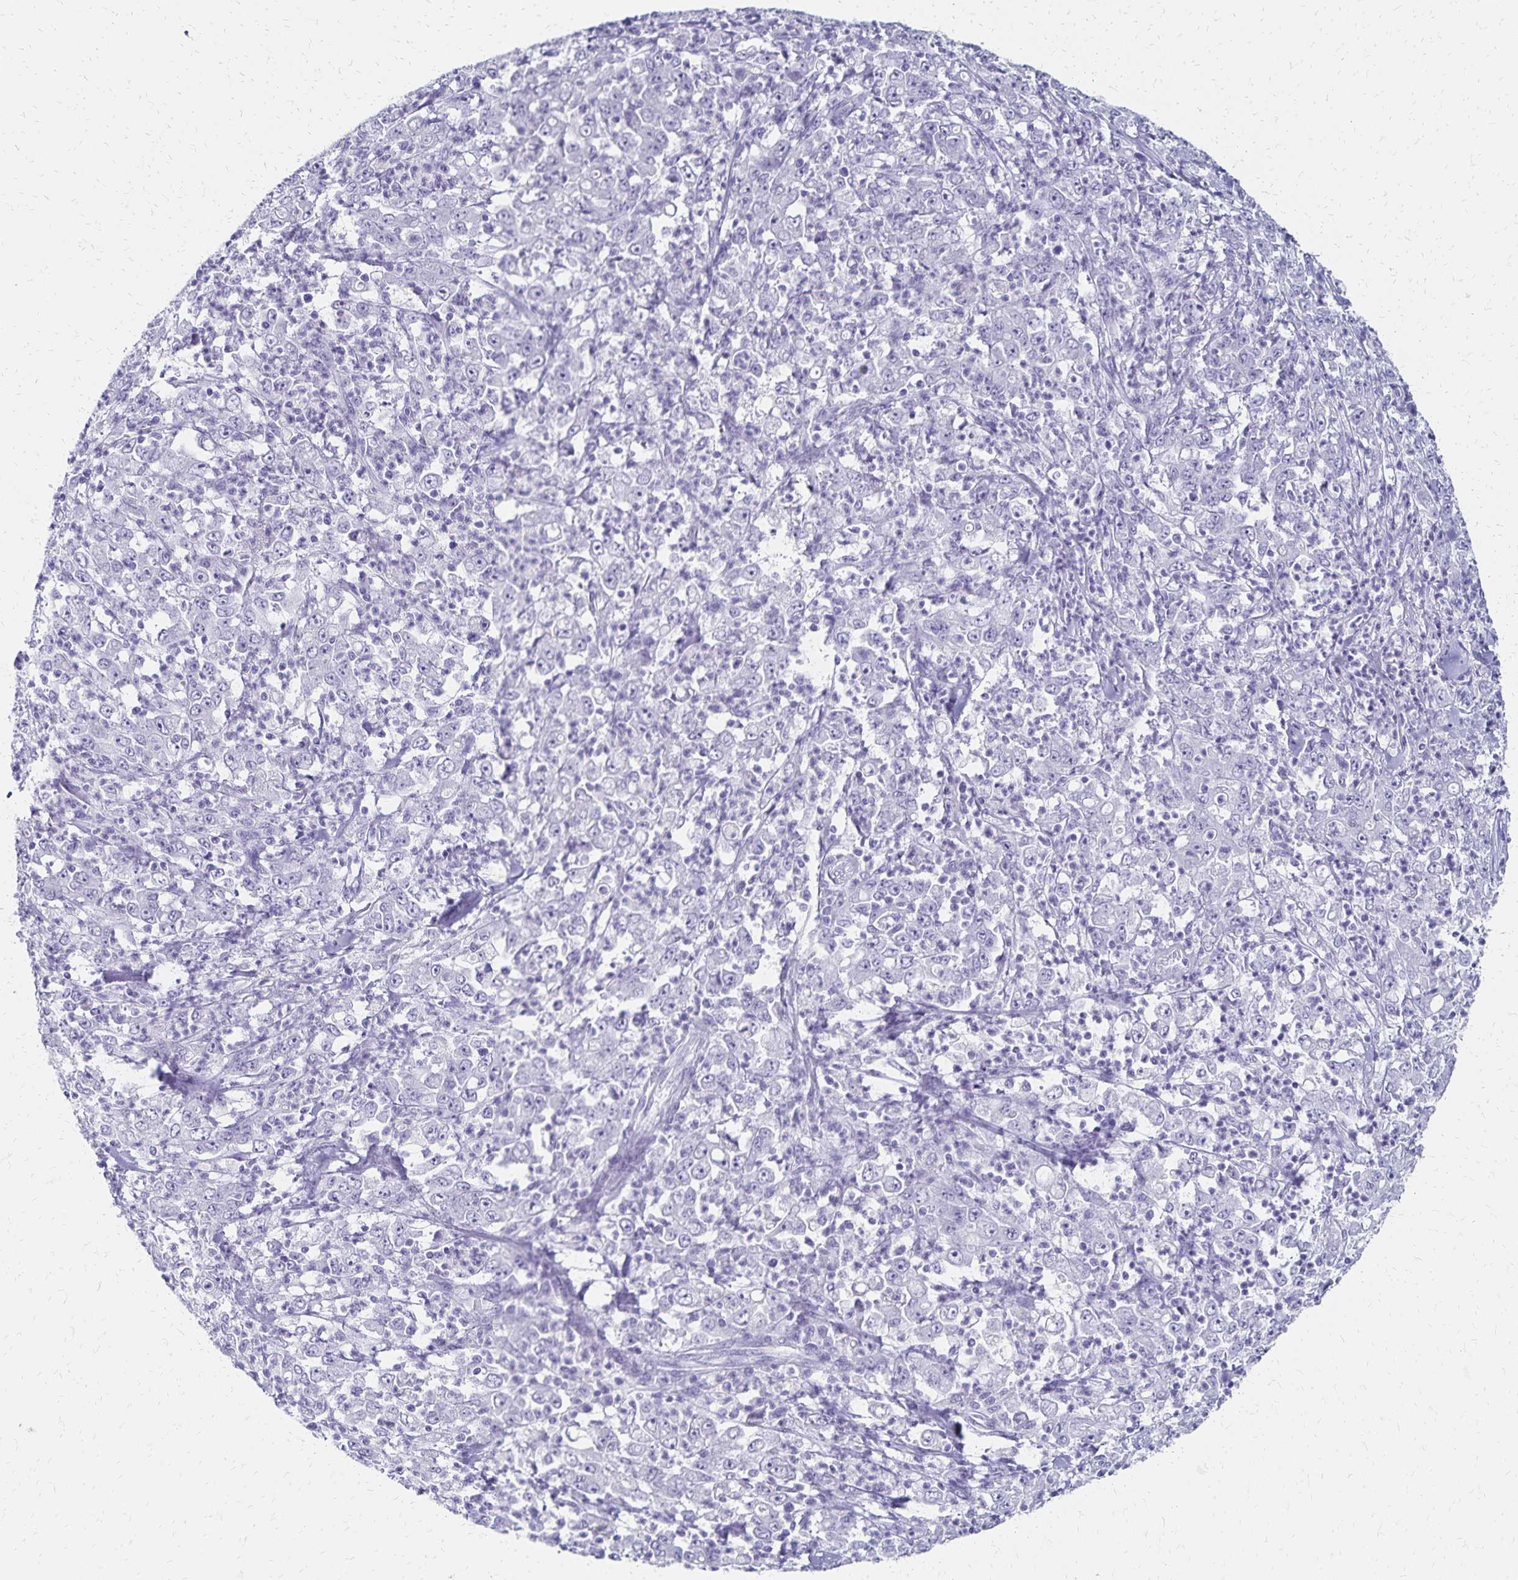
{"staining": {"intensity": "negative", "quantity": "none", "location": "none"}, "tissue": "stomach cancer", "cell_type": "Tumor cells", "image_type": "cancer", "snomed": [{"axis": "morphology", "description": "Adenocarcinoma, NOS"}, {"axis": "topography", "description": "Stomach, lower"}], "caption": "Micrograph shows no significant protein expression in tumor cells of stomach adenocarcinoma. The staining was performed using DAB (3,3'-diaminobenzidine) to visualize the protein expression in brown, while the nuclei were stained in blue with hematoxylin (Magnification: 20x).", "gene": "GIP", "patient": {"sex": "female", "age": 71}}